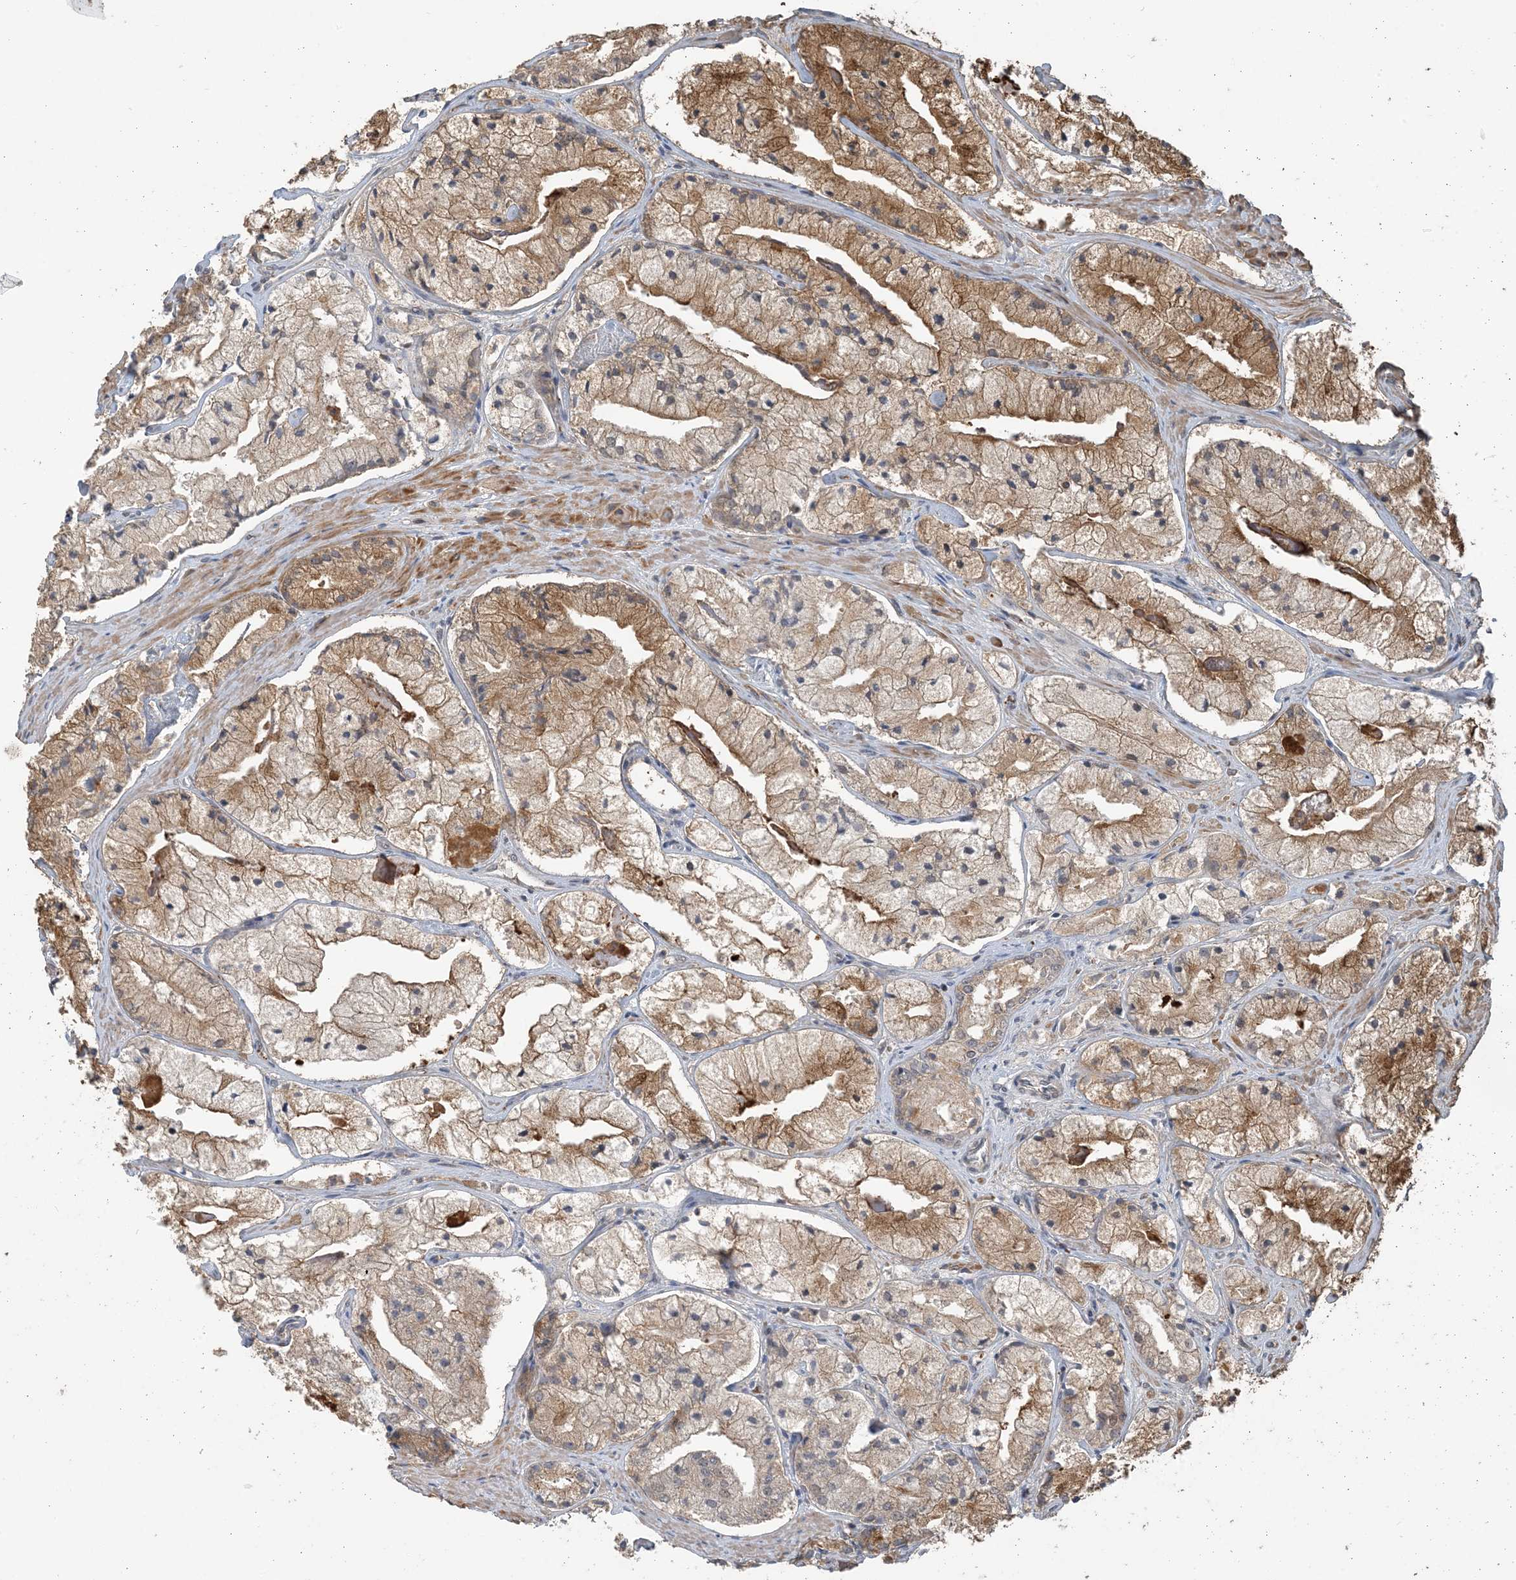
{"staining": {"intensity": "moderate", "quantity": "25%-75%", "location": "cytoplasmic/membranous"}, "tissue": "prostate cancer", "cell_type": "Tumor cells", "image_type": "cancer", "snomed": [{"axis": "morphology", "description": "Adenocarcinoma, High grade"}, {"axis": "topography", "description": "Prostate"}], "caption": "Immunohistochemical staining of human prostate high-grade adenocarcinoma exhibits moderate cytoplasmic/membranous protein positivity in about 25%-75% of tumor cells.", "gene": "ZC3H12A", "patient": {"sex": "male", "age": 50}}